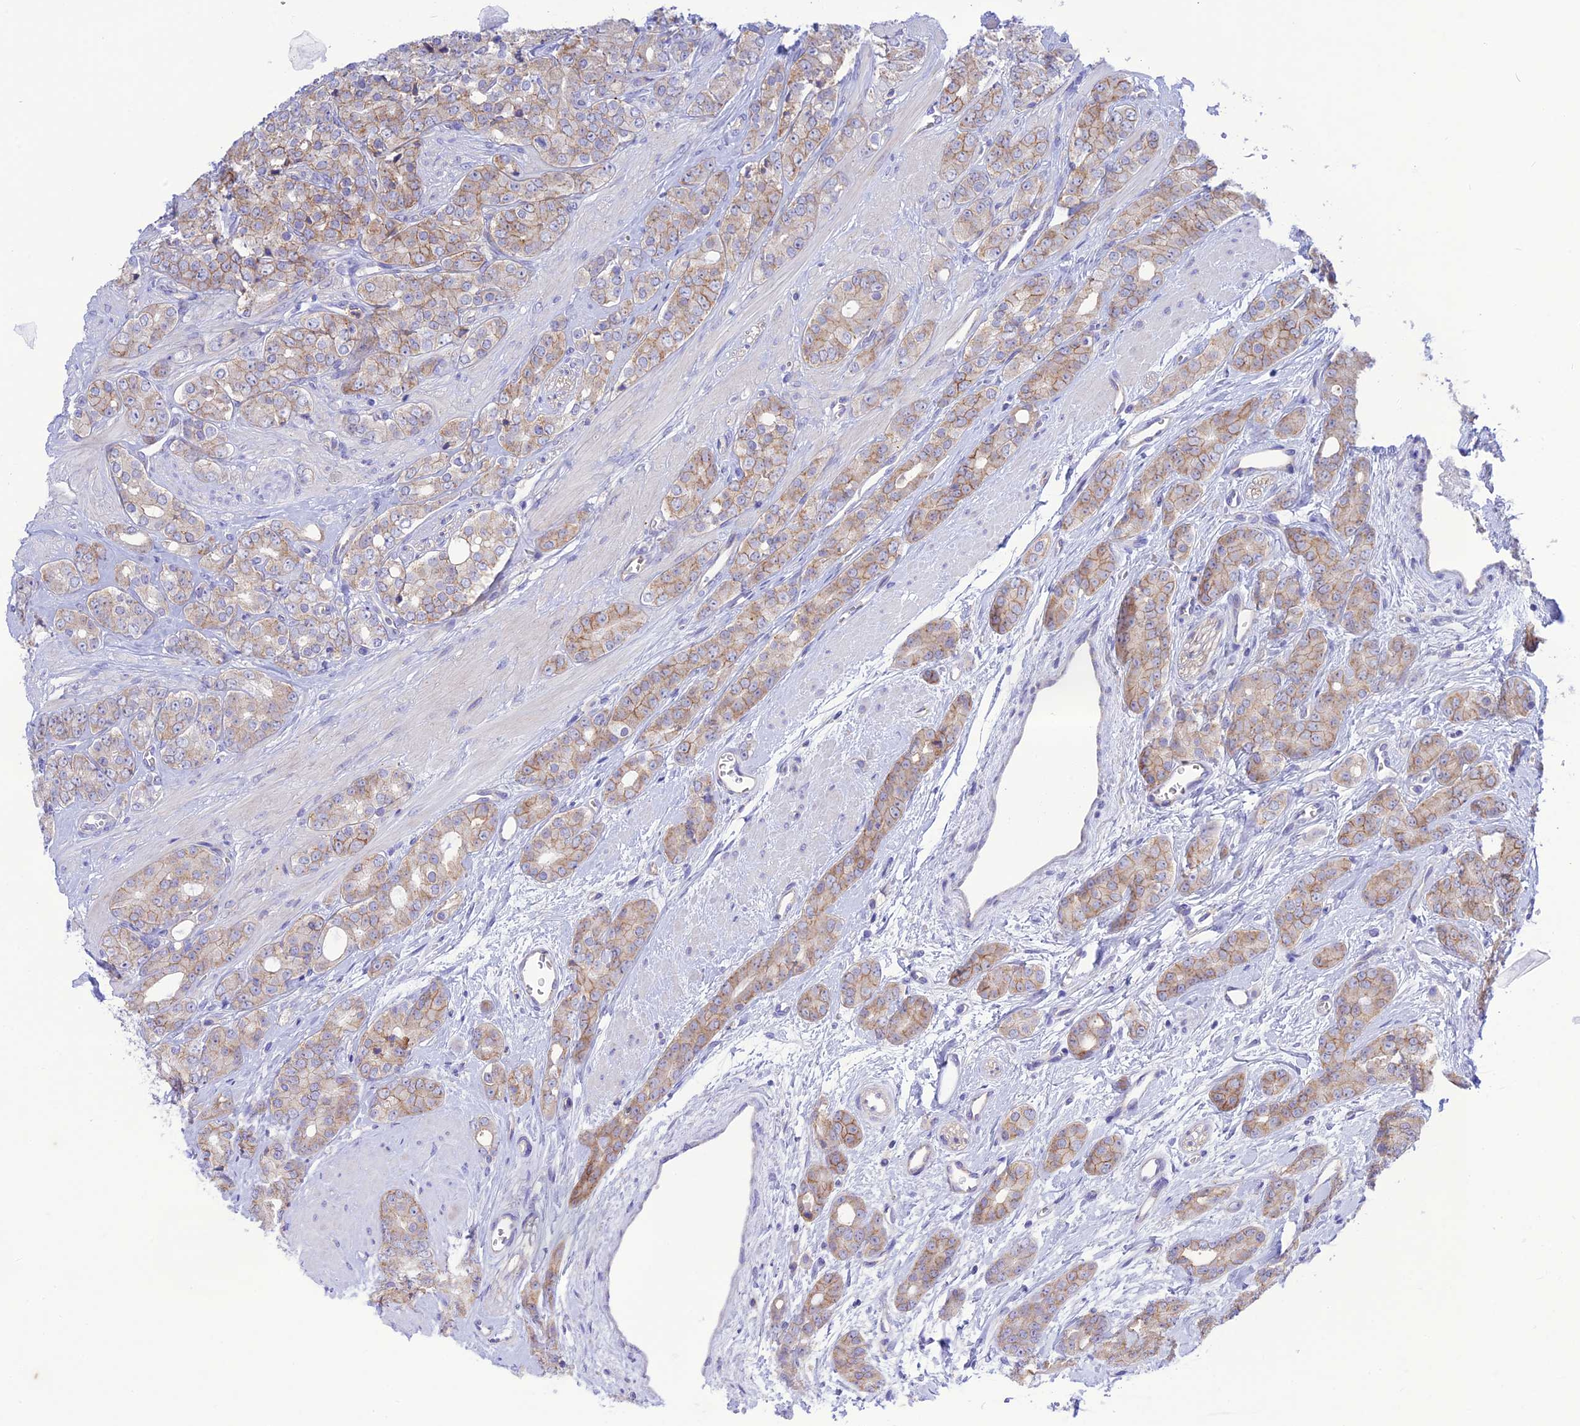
{"staining": {"intensity": "weak", "quantity": ">75%", "location": "cytoplasmic/membranous"}, "tissue": "prostate cancer", "cell_type": "Tumor cells", "image_type": "cancer", "snomed": [{"axis": "morphology", "description": "Adenocarcinoma, High grade"}, {"axis": "topography", "description": "Prostate"}], "caption": "Approximately >75% of tumor cells in human high-grade adenocarcinoma (prostate) display weak cytoplasmic/membranous protein expression as visualized by brown immunohistochemical staining.", "gene": "CHSY3", "patient": {"sex": "male", "age": 62}}